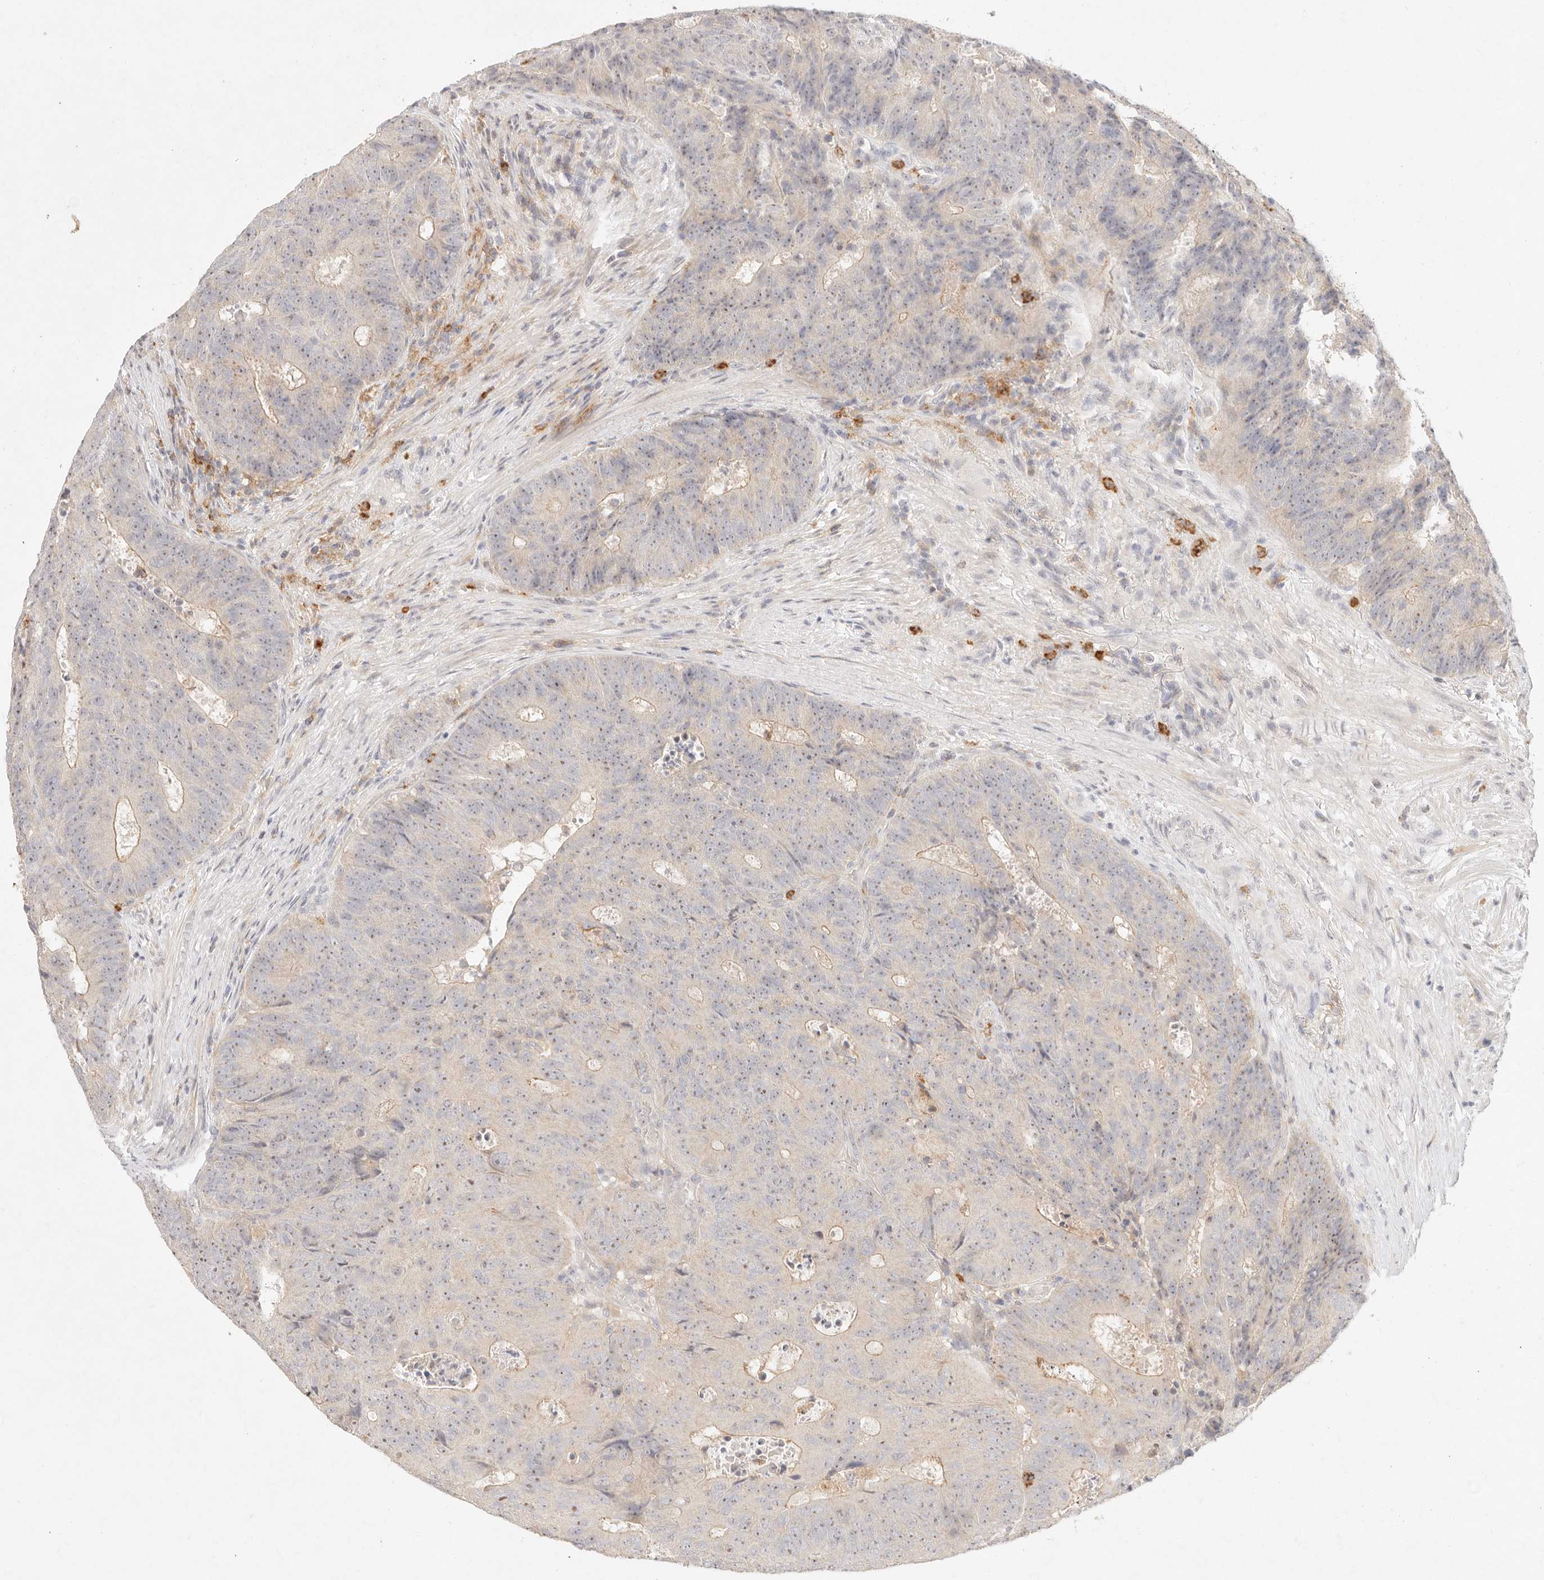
{"staining": {"intensity": "weak", "quantity": "25%-75%", "location": "nuclear"}, "tissue": "colorectal cancer", "cell_type": "Tumor cells", "image_type": "cancer", "snomed": [{"axis": "morphology", "description": "Adenocarcinoma, NOS"}, {"axis": "topography", "description": "Colon"}], "caption": "Protein expression analysis of colorectal adenocarcinoma reveals weak nuclear staining in about 25%-75% of tumor cells.", "gene": "GPR84", "patient": {"sex": "male", "age": 87}}